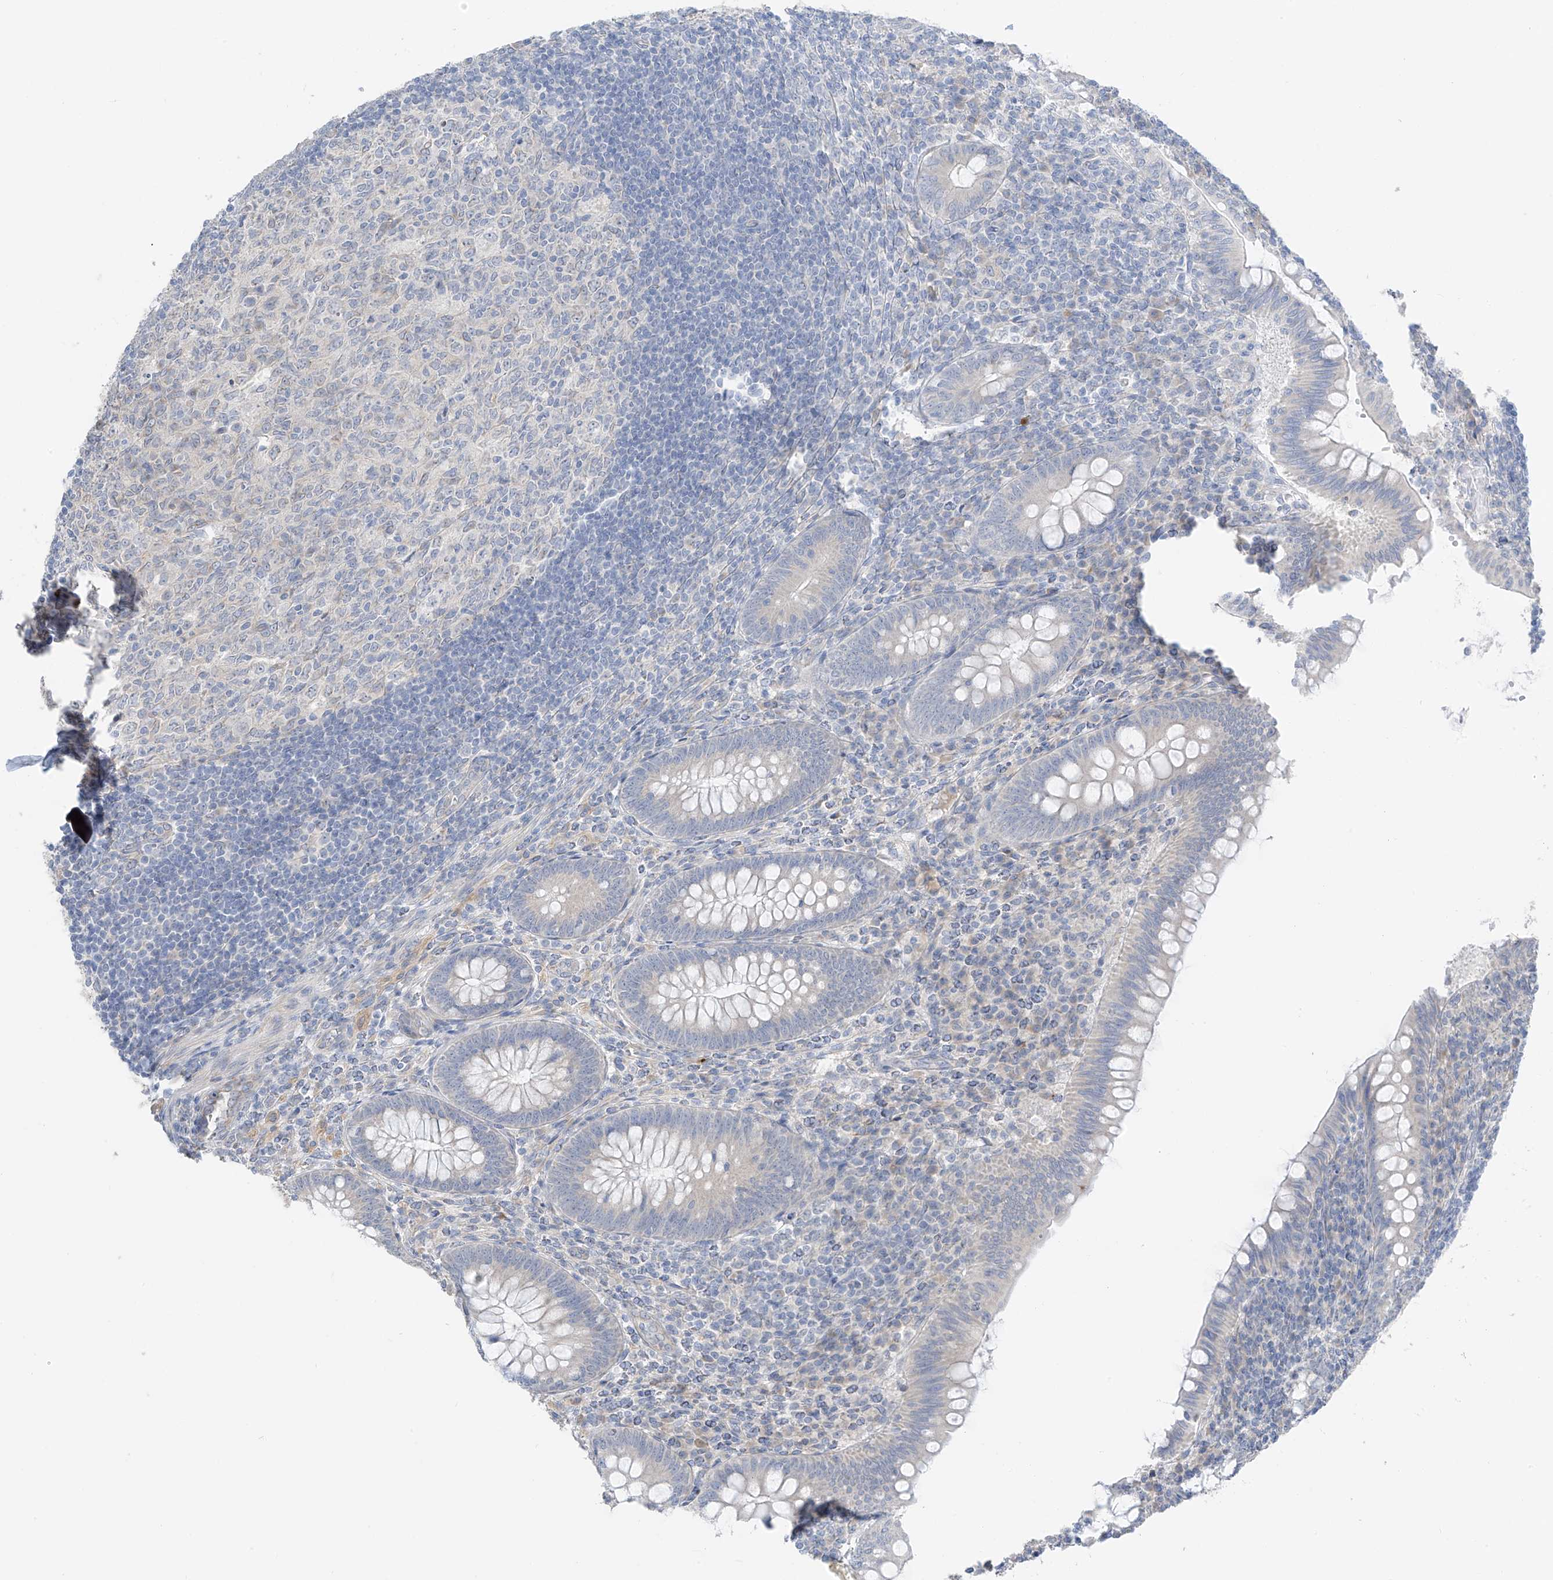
{"staining": {"intensity": "weak", "quantity": "25%-75%", "location": "cytoplasmic/membranous"}, "tissue": "appendix", "cell_type": "Glandular cells", "image_type": "normal", "snomed": [{"axis": "morphology", "description": "Normal tissue, NOS"}, {"axis": "topography", "description": "Appendix"}], "caption": "Weak cytoplasmic/membranous expression for a protein is identified in approximately 25%-75% of glandular cells of unremarkable appendix using immunohistochemistry (IHC).", "gene": "NALCN", "patient": {"sex": "male", "age": 14}}